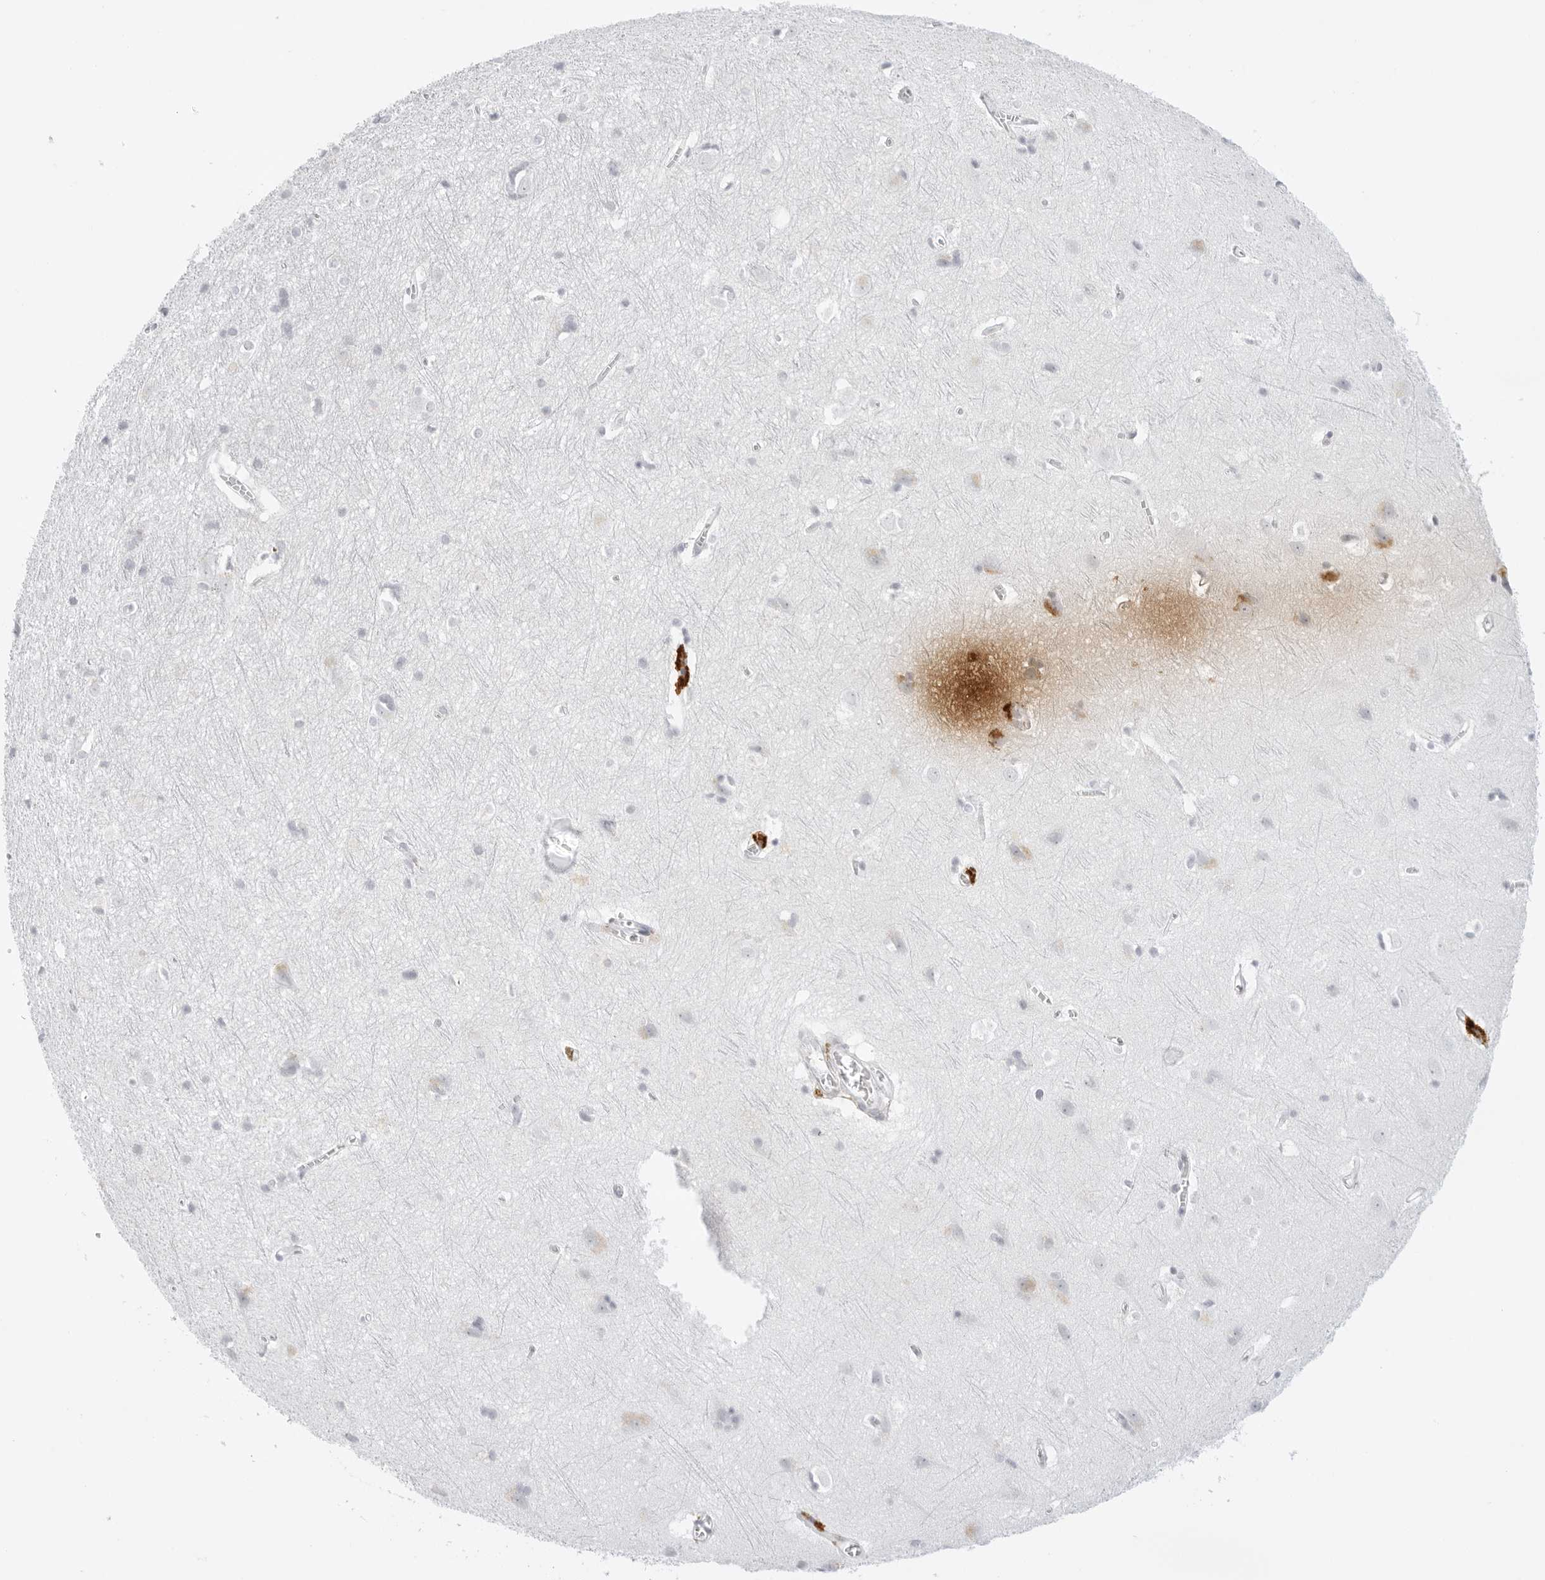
{"staining": {"intensity": "negative", "quantity": "none", "location": "none"}, "tissue": "cerebral cortex", "cell_type": "Endothelial cells", "image_type": "normal", "snomed": [{"axis": "morphology", "description": "Normal tissue, NOS"}, {"axis": "topography", "description": "Cerebral cortex"}], "caption": "DAB (3,3'-diaminobenzidine) immunohistochemical staining of normal human cerebral cortex reveals no significant expression in endothelial cells.", "gene": "TNFRSF14", "patient": {"sex": "male", "age": 54}}